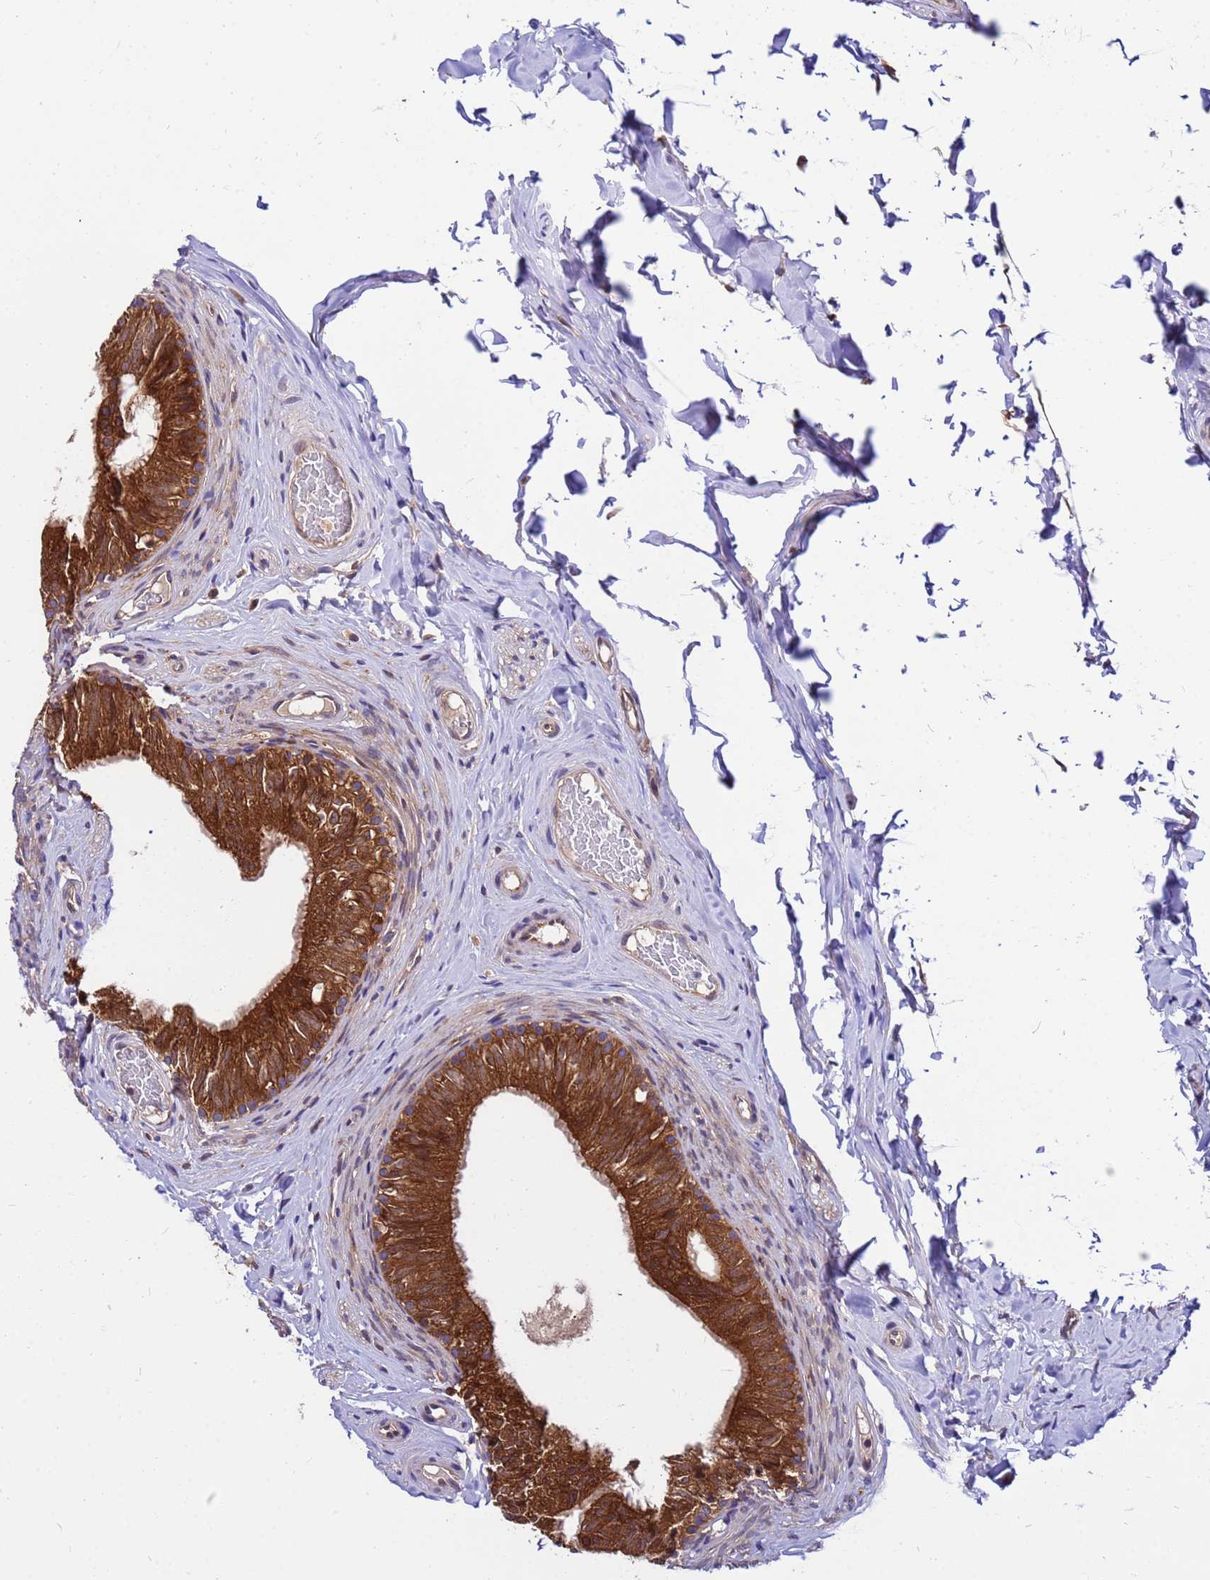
{"staining": {"intensity": "strong", "quantity": ">75%", "location": "cytoplasmic/membranous"}, "tissue": "epididymis", "cell_type": "Glandular cells", "image_type": "normal", "snomed": [{"axis": "morphology", "description": "Normal tissue, NOS"}, {"axis": "topography", "description": "Epididymis"}], "caption": "DAB (3,3'-diaminobenzidine) immunohistochemical staining of benign human epididymis demonstrates strong cytoplasmic/membranous protein positivity in approximately >75% of glandular cells.", "gene": "GET3", "patient": {"sex": "male", "age": 34}}